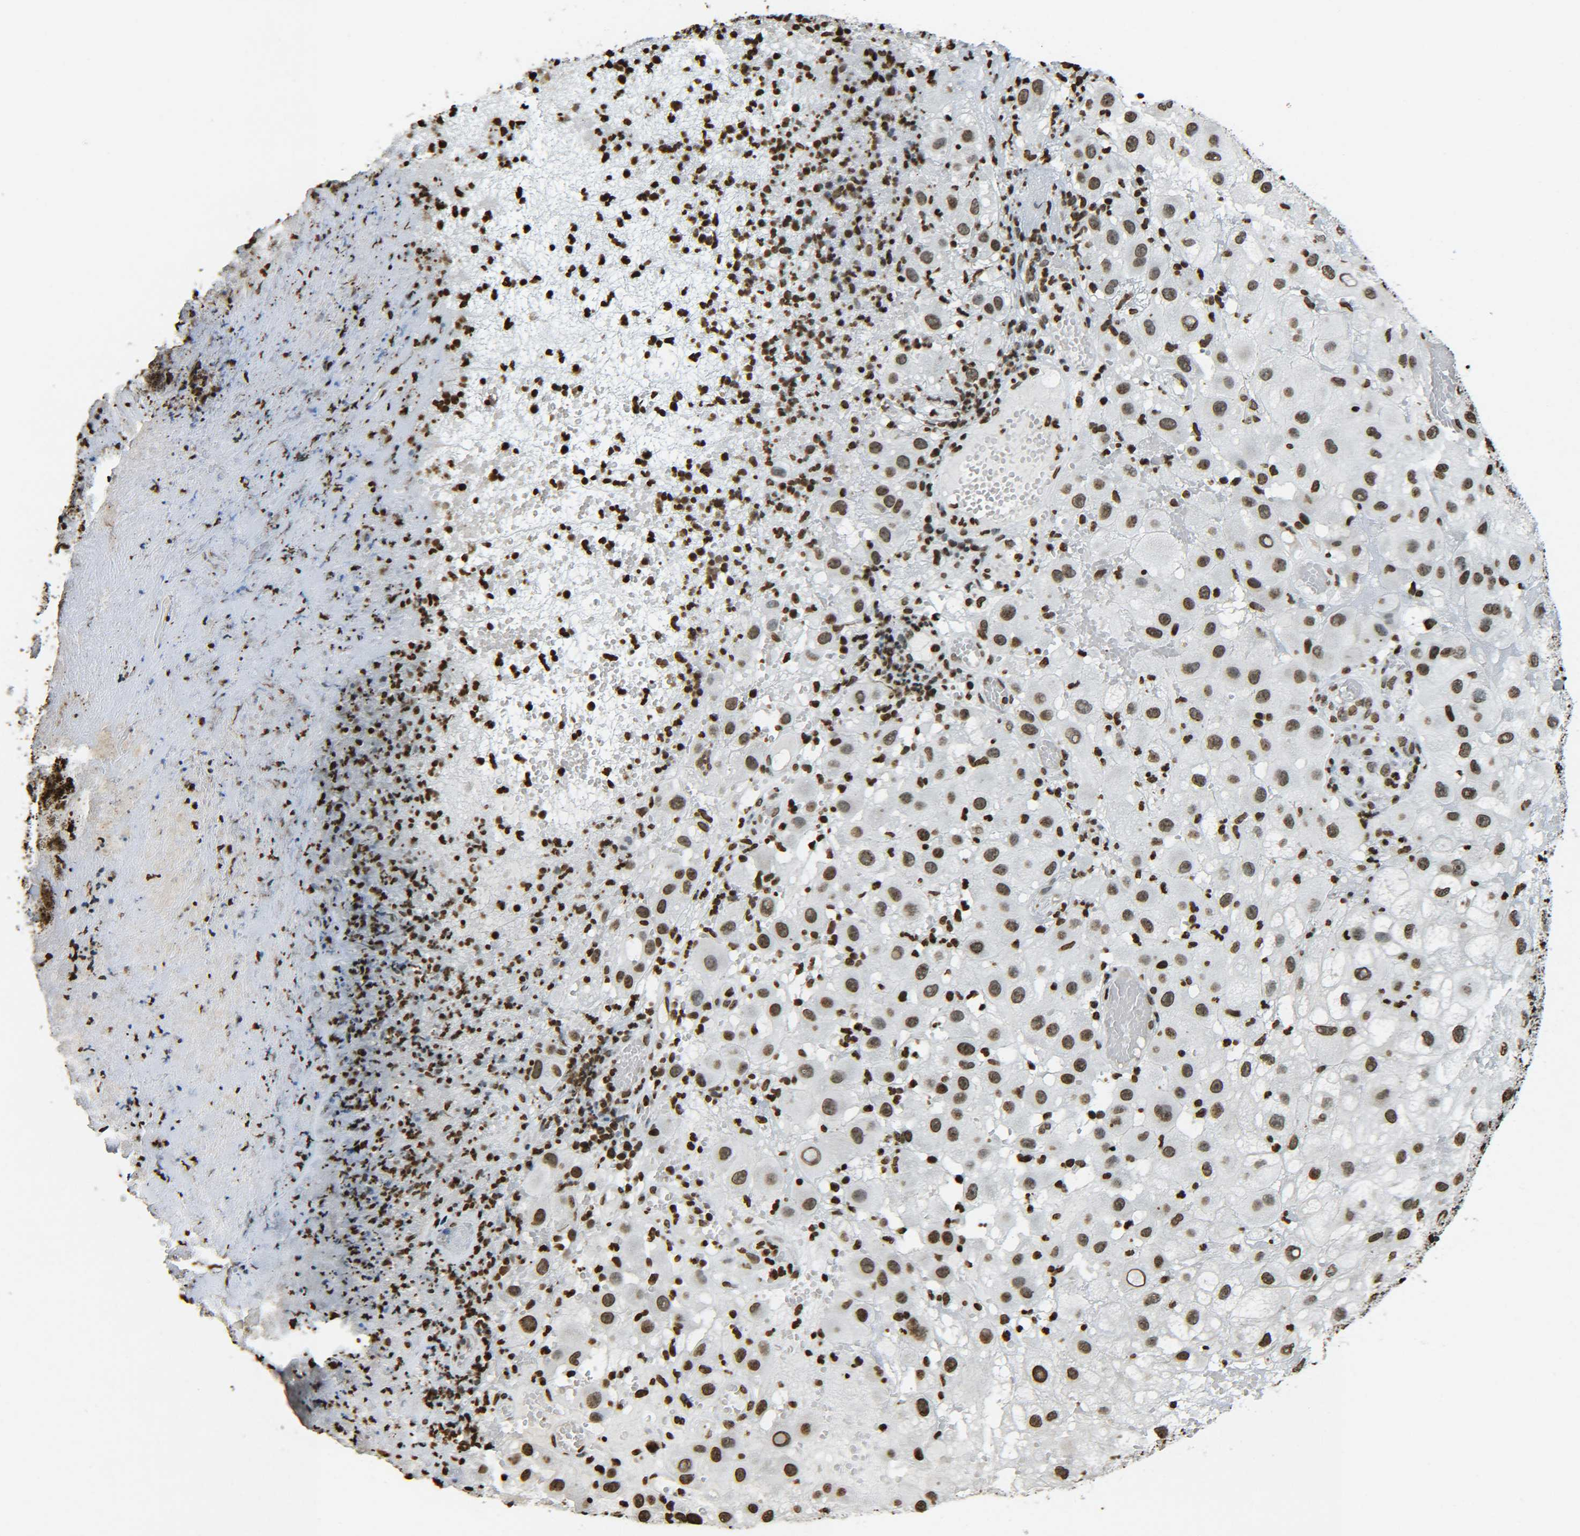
{"staining": {"intensity": "moderate", "quantity": ">75%", "location": "nuclear"}, "tissue": "melanoma", "cell_type": "Tumor cells", "image_type": "cancer", "snomed": [{"axis": "morphology", "description": "Malignant melanoma, NOS"}, {"axis": "topography", "description": "Skin"}], "caption": "An IHC micrograph of neoplastic tissue is shown. Protein staining in brown shows moderate nuclear positivity in melanoma within tumor cells. (Stains: DAB in brown, nuclei in blue, Microscopy: brightfield microscopy at high magnification).", "gene": "H4C16", "patient": {"sex": "female", "age": 81}}